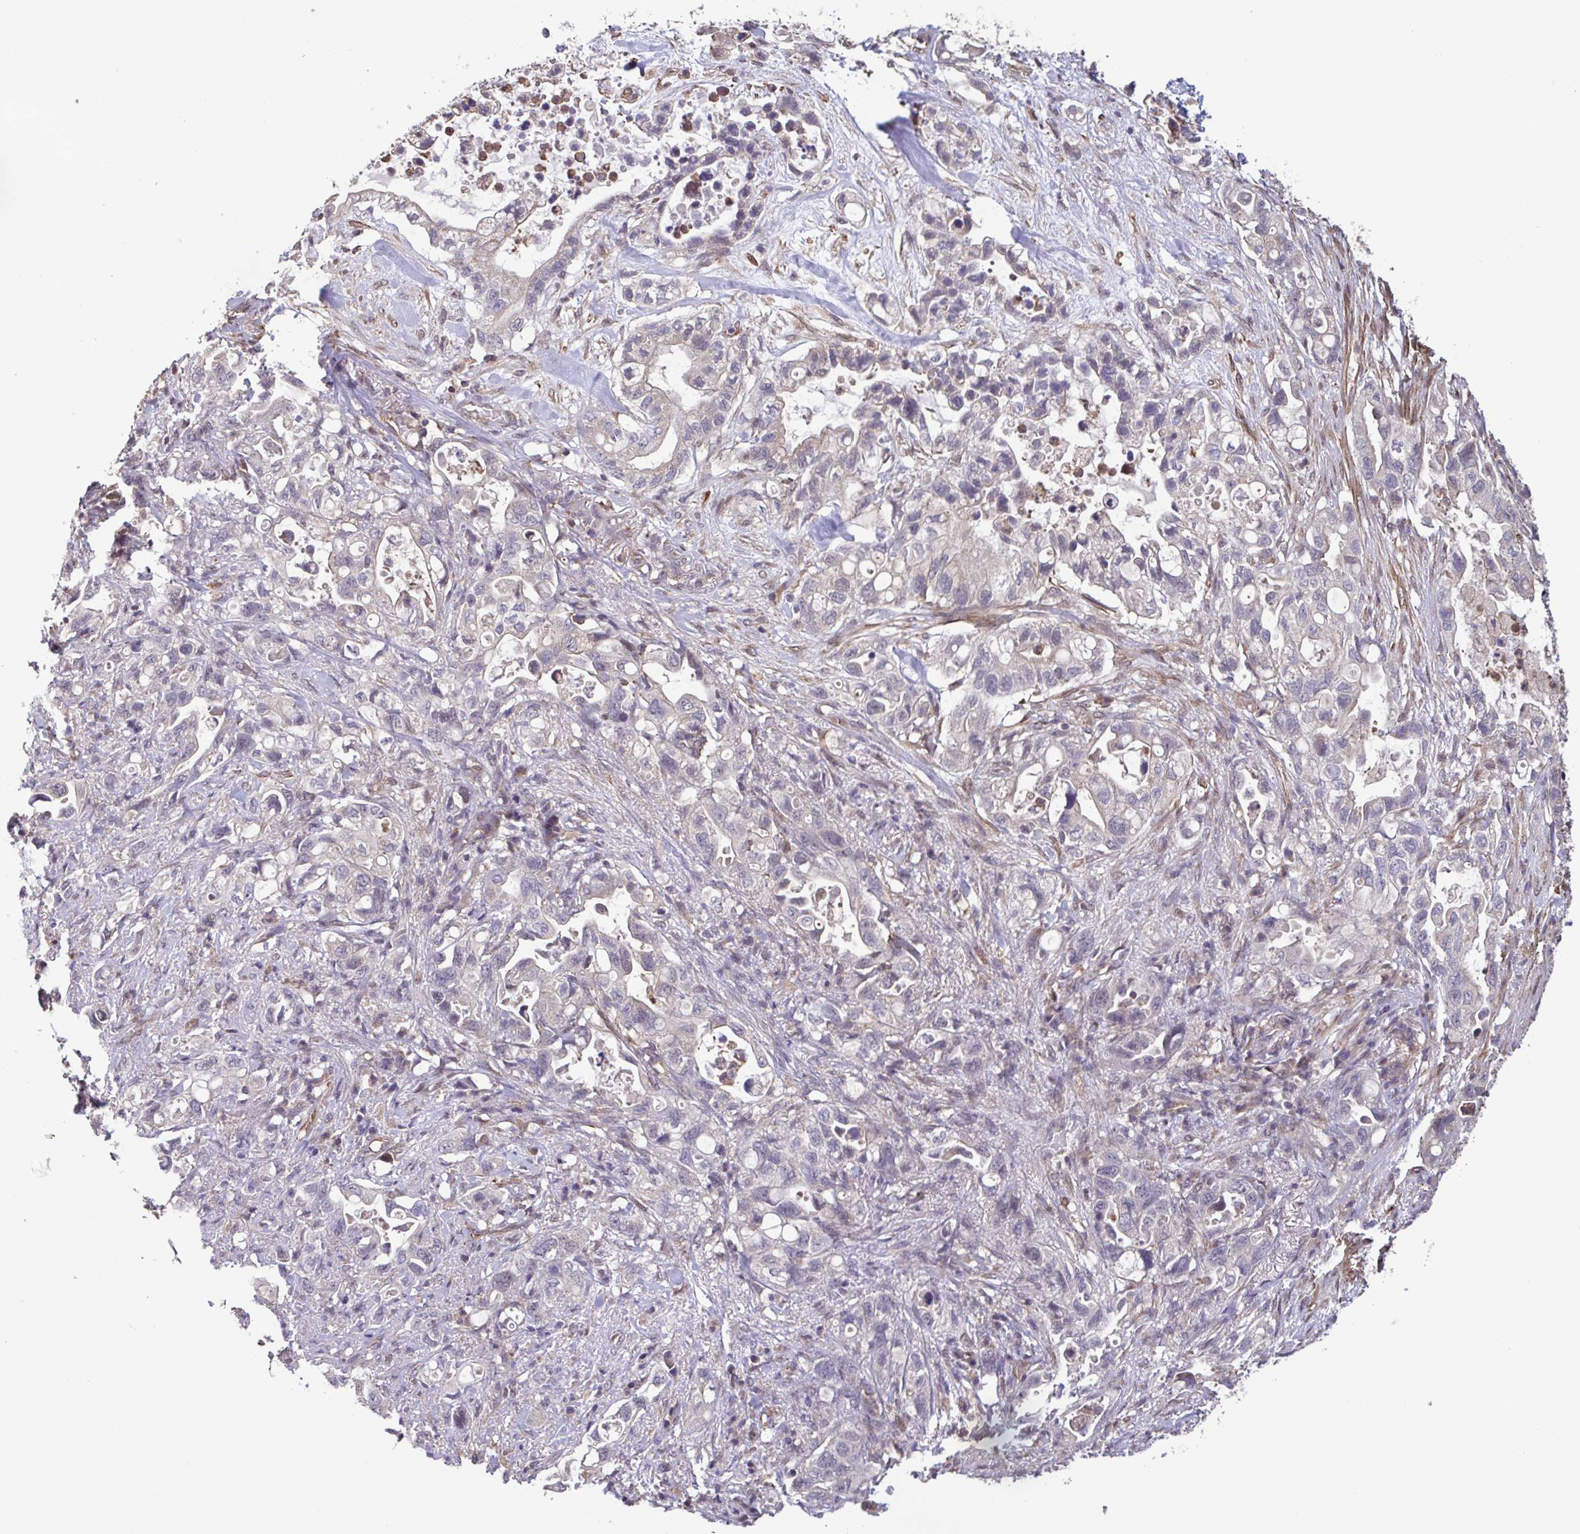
{"staining": {"intensity": "negative", "quantity": "none", "location": "none"}, "tissue": "pancreatic cancer", "cell_type": "Tumor cells", "image_type": "cancer", "snomed": [{"axis": "morphology", "description": "Adenocarcinoma, NOS"}, {"axis": "topography", "description": "Pancreas"}], "caption": "Immunohistochemical staining of pancreatic cancer (adenocarcinoma) shows no significant expression in tumor cells.", "gene": "ZNF200", "patient": {"sex": "female", "age": 72}}